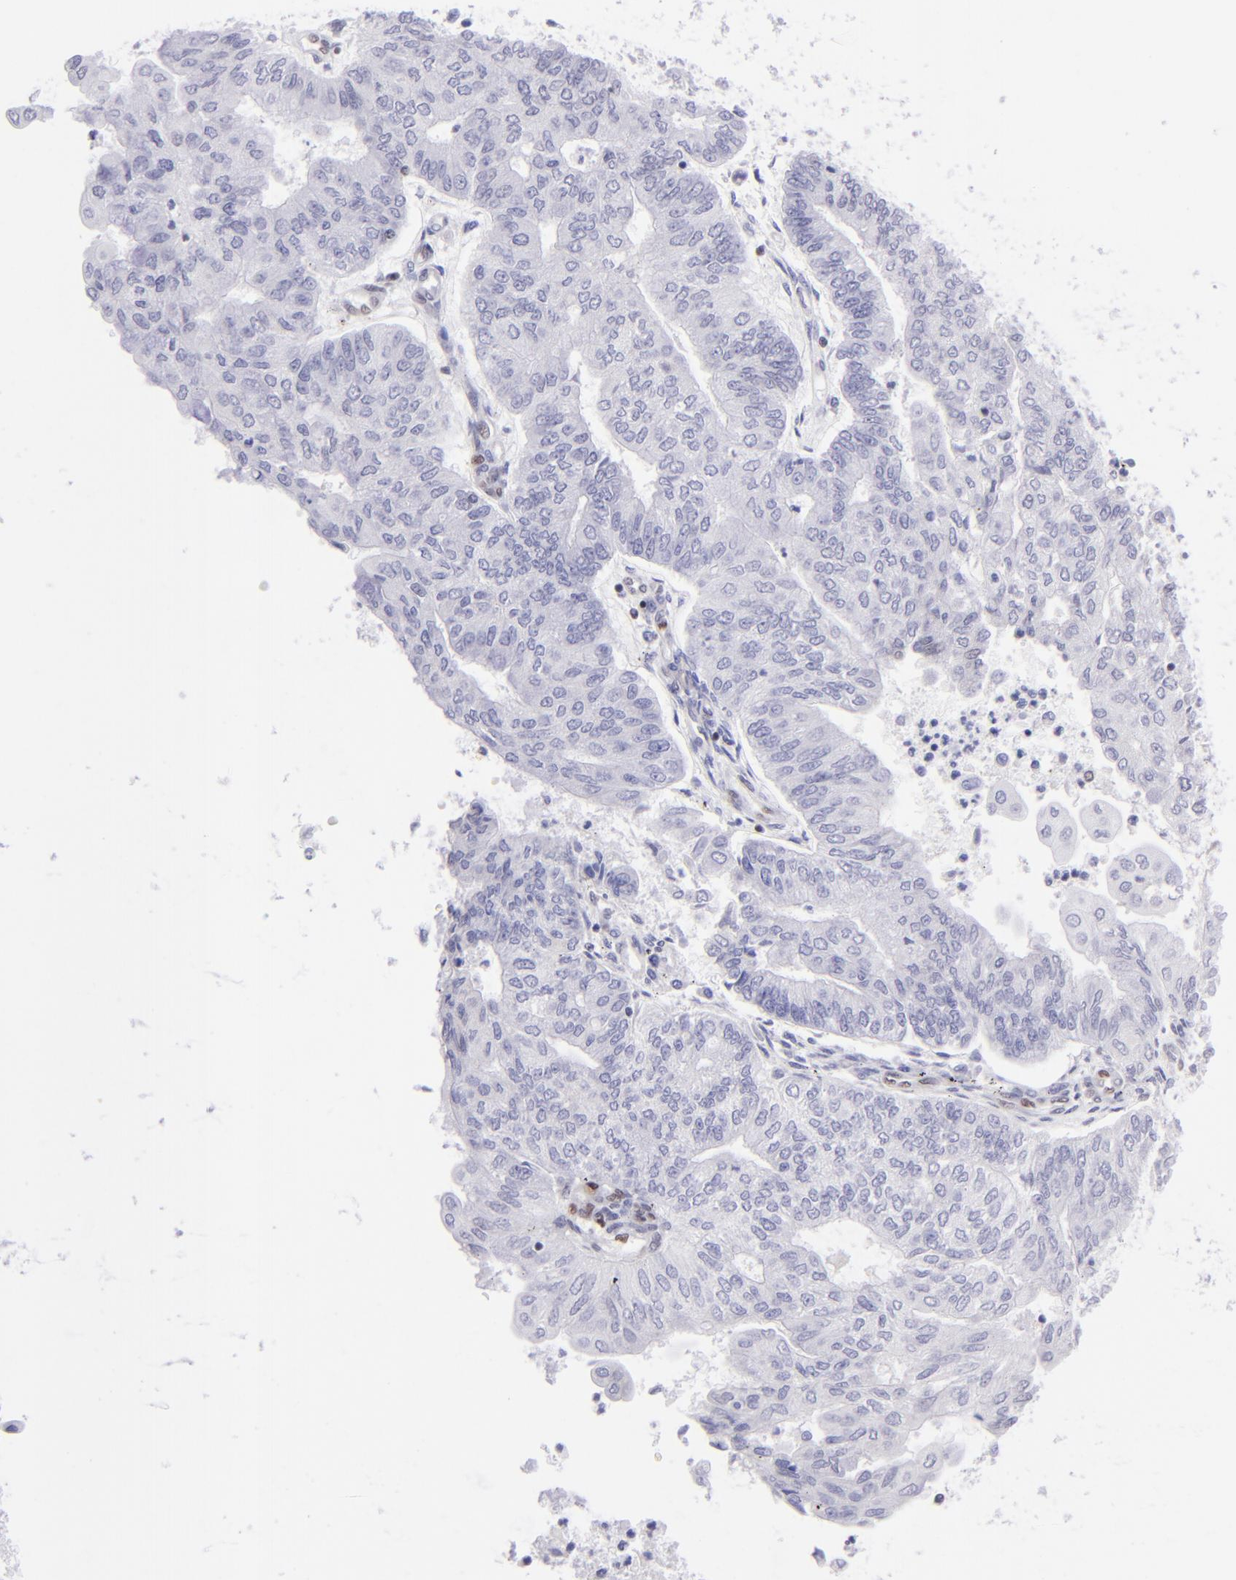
{"staining": {"intensity": "negative", "quantity": "none", "location": "none"}, "tissue": "endometrial cancer", "cell_type": "Tumor cells", "image_type": "cancer", "snomed": [{"axis": "morphology", "description": "Adenocarcinoma, NOS"}, {"axis": "topography", "description": "Endometrium"}], "caption": "Immunohistochemical staining of endometrial cancer (adenocarcinoma) exhibits no significant positivity in tumor cells.", "gene": "ETS1", "patient": {"sex": "female", "age": 59}}